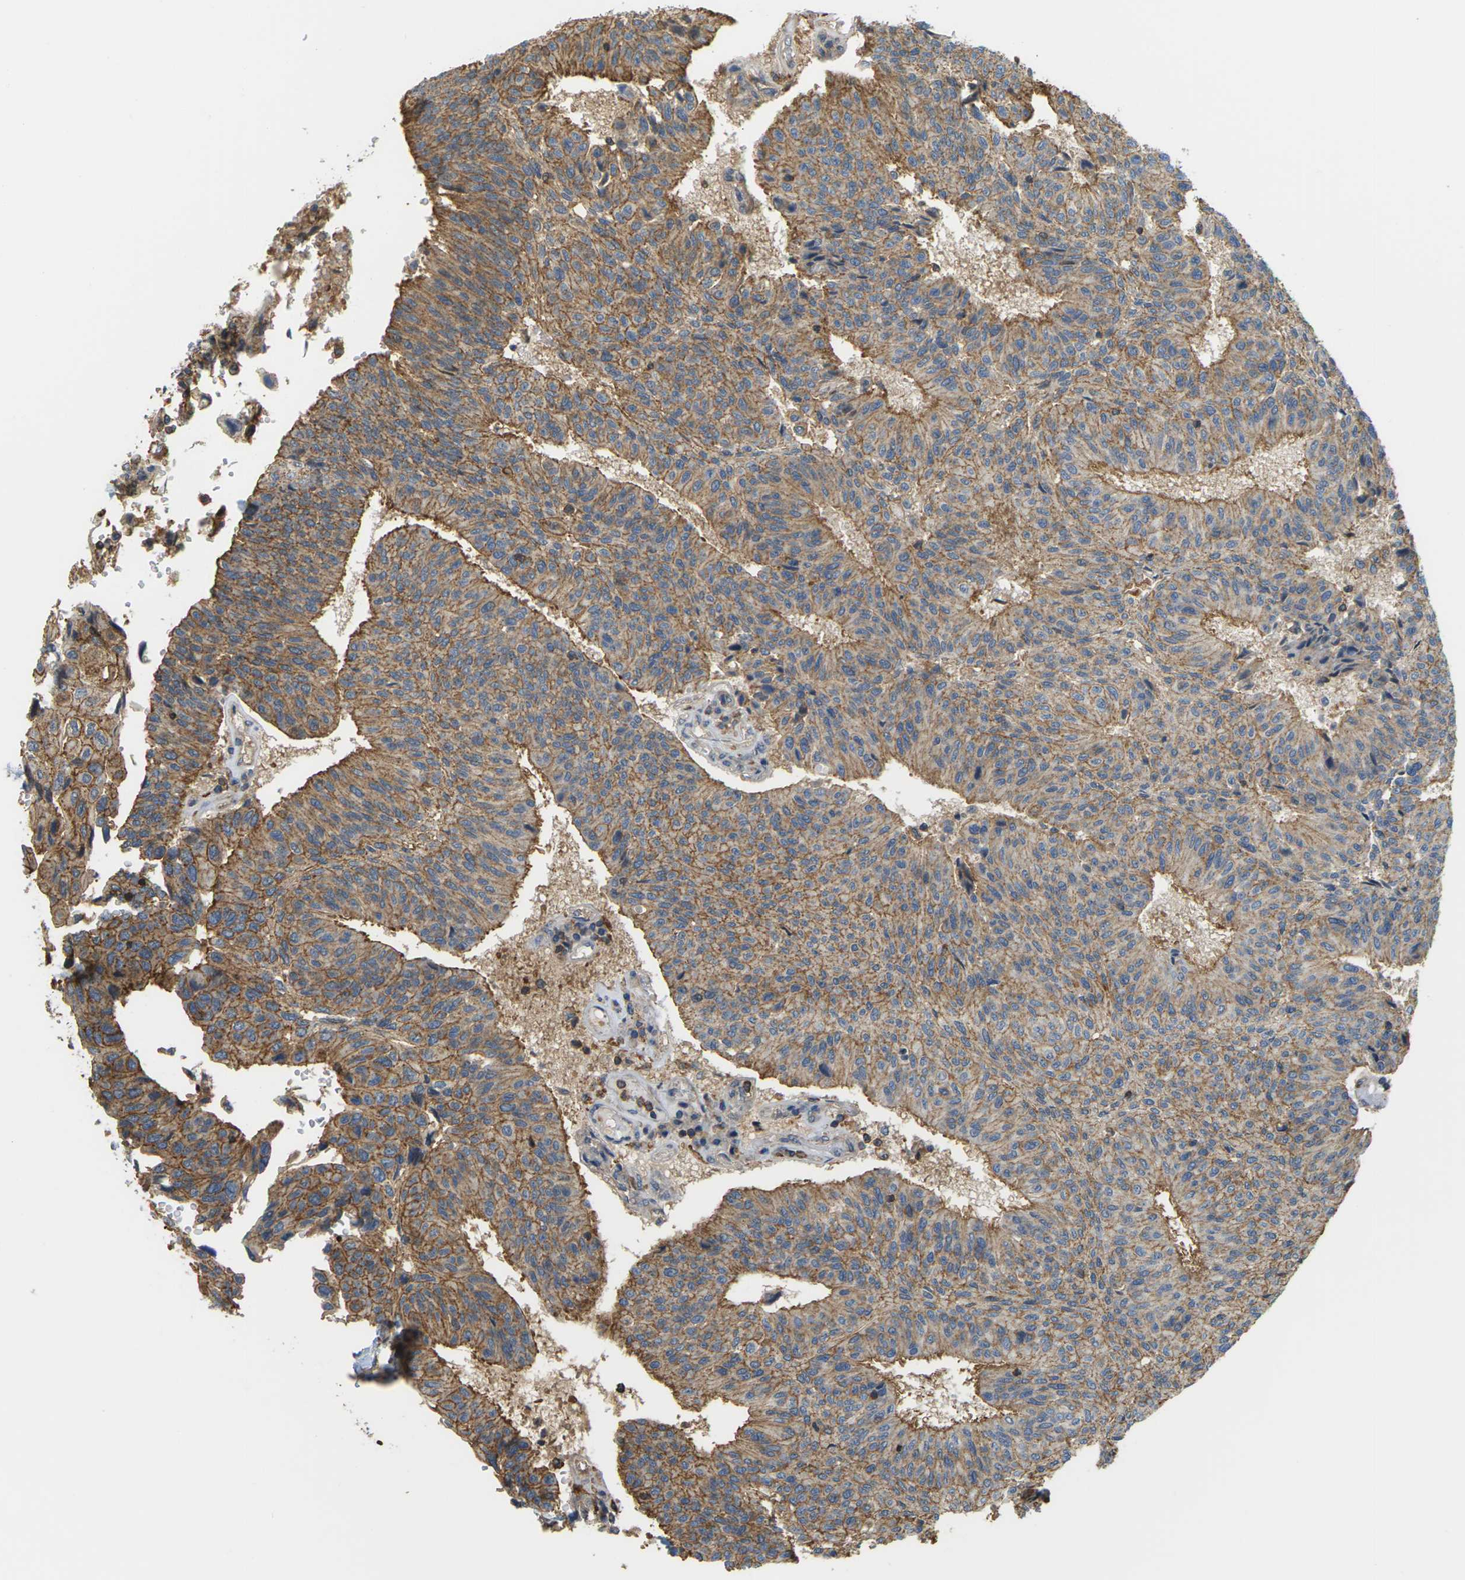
{"staining": {"intensity": "moderate", "quantity": "25%-75%", "location": "cytoplasmic/membranous"}, "tissue": "urothelial cancer", "cell_type": "Tumor cells", "image_type": "cancer", "snomed": [{"axis": "morphology", "description": "Urothelial carcinoma, High grade"}, {"axis": "topography", "description": "Urinary bladder"}], "caption": "The micrograph reveals immunohistochemical staining of urothelial carcinoma (high-grade). There is moderate cytoplasmic/membranous staining is present in about 25%-75% of tumor cells.", "gene": "IQGAP1", "patient": {"sex": "male", "age": 66}}